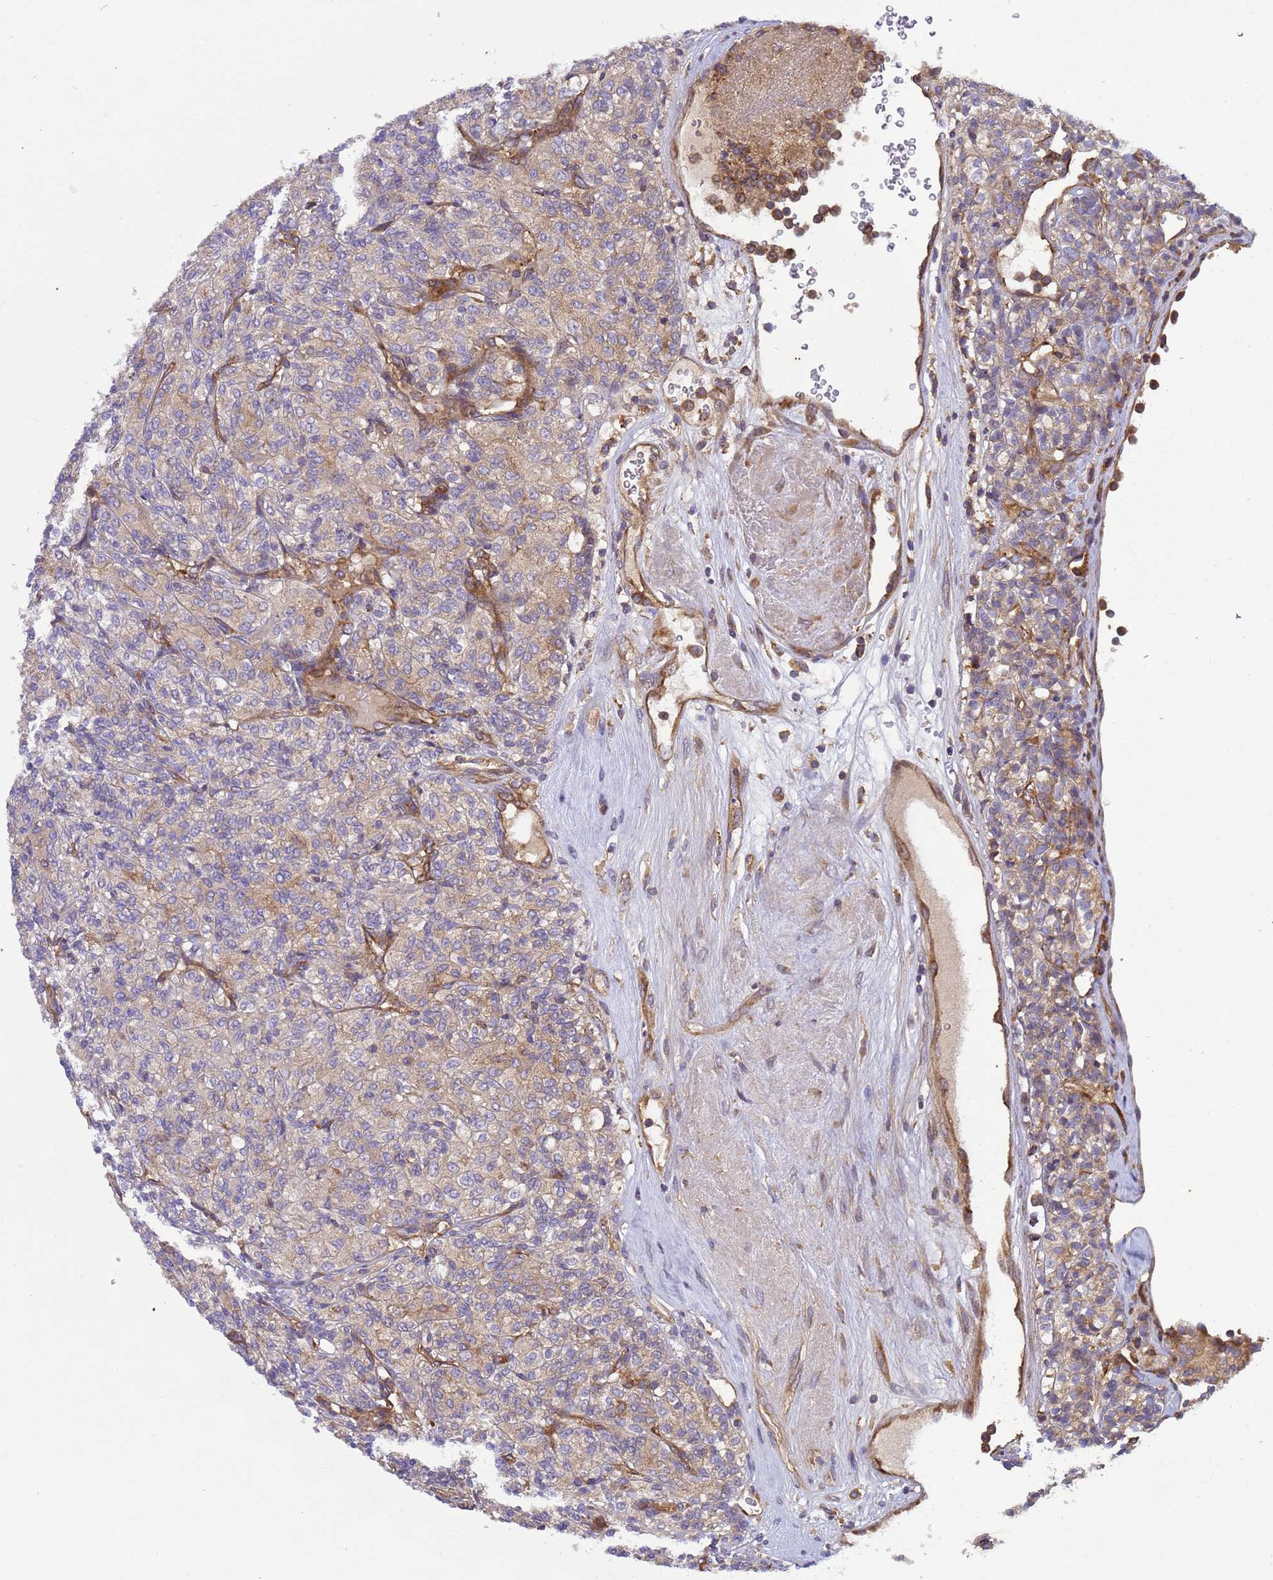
{"staining": {"intensity": "weak", "quantity": "25%-75%", "location": "cytoplasmic/membranous"}, "tissue": "renal cancer", "cell_type": "Tumor cells", "image_type": "cancer", "snomed": [{"axis": "morphology", "description": "Adenocarcinoma, NOS"}, {"axis": "topography", "description": "Kidney"}], "caption": "Protein expression analysis of adenocarcinoma (renal) shows weak cytoplasmic/membranous staining in about 25%-75% of tumor cells.", "gene": "BECN1", "patient": {"sex": "male", "age": 77}}